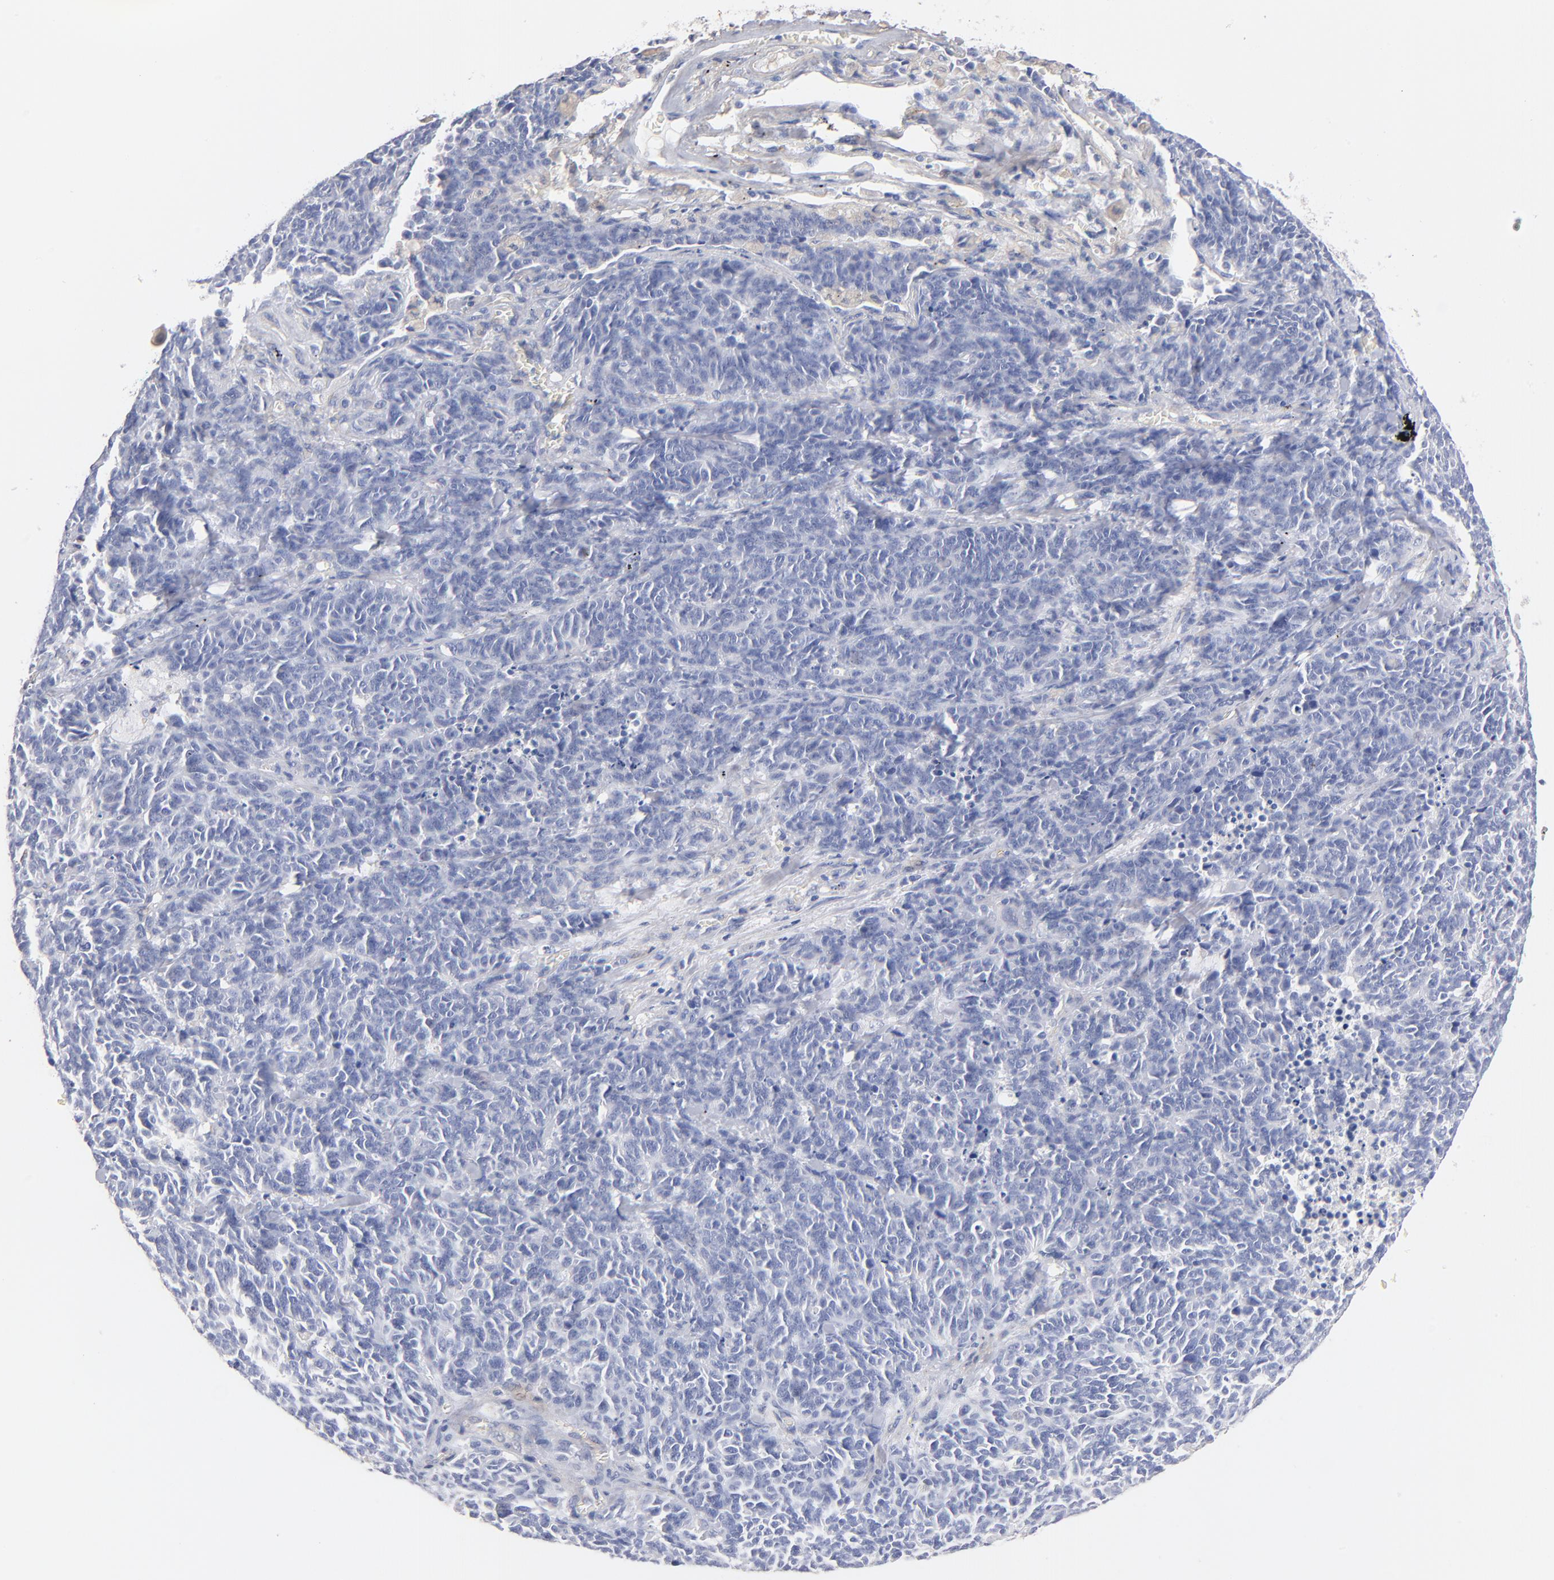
{"staining": {"intensity": "negative", "quantity": "none", "location": "none"}, "tissue": "lung cancer", "cell_type": "Tumor cells", "image_type": "cancer", "snomed": [{"axis": "morphology", "description": "Neoplasm, malignant, NOS"}, {"axis": "topography", "description": "Lung"}], "caption": "This is a histopathology image of immunohistochemistry staining of lung cancer (neoplasm (malignant)), which shows no expression in tumor cells.", "gene": "ITGA8", "patient": {"sex": "female", "age": 58}}